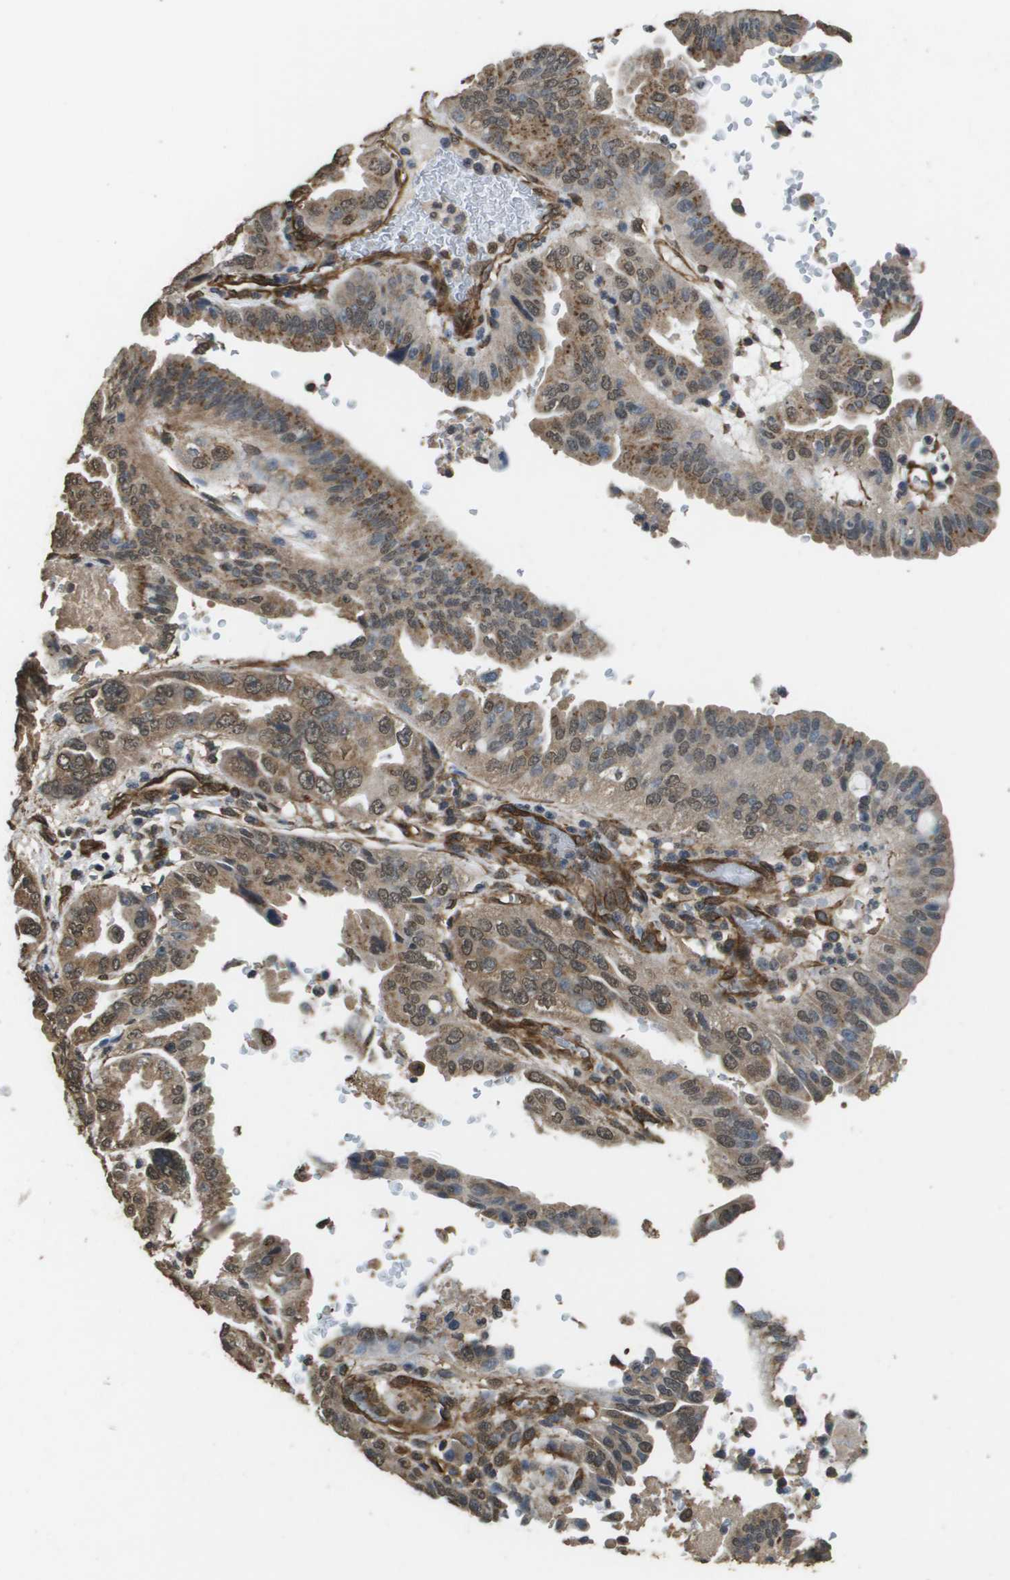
{"staining": {"intensity": "moderate", "quantity": ">75%", "location": "cytoplasmic/membranous,nuclear"}, "tissue": "pancreatic cancer", "cell_type": "Tumor cells", "image_type": "cancer", "snomed": [{"axis": "morphology", "description": "Adenocarcinoma, NOS"}, {"axis": "topography", "description": "Pancreas"}], "caption": "Tumor cells exhibit medium levels of moderate cytoplasmic/membranous and nuclear staining in approximately >75% of cells in pancreatic cancer. (Stains: DAB (3,3'-diaminobenzidine) in brown, nuclei in blue, Microscopy: brightfield microscopy at high magnification).", "gene": "AAMP", "patient": {"sex": "male", "age": 70}}